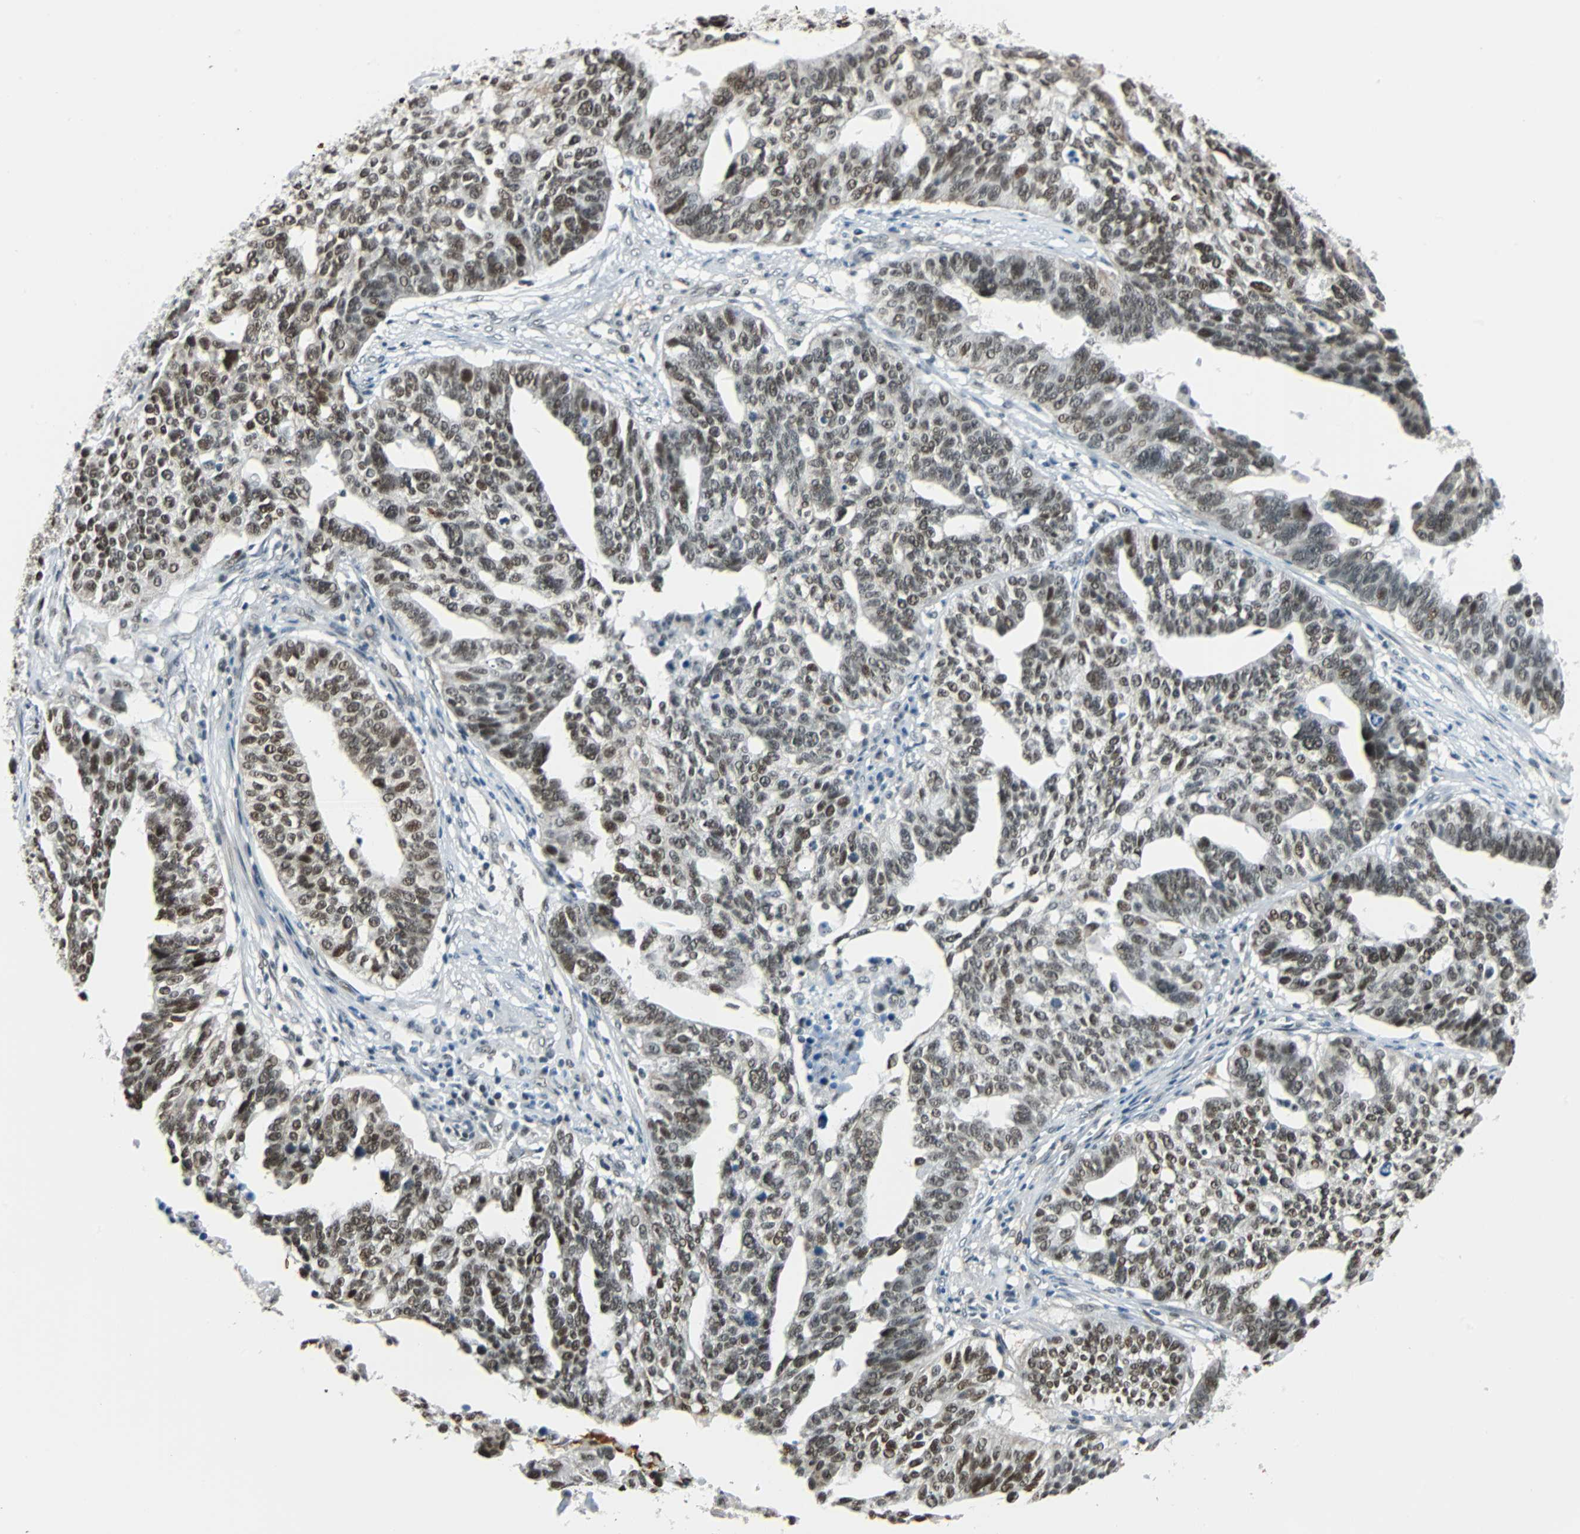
{"staining": {"intensity": "moderate", "quantity": ">75%", "location": "nuclear"}, "tissue": "ovarian cancer", "cell_type": "Tumor cells", "image_type": "cancer", "snomed": [{"axis": "morphology", "description": "Cystadenocarcinoma, serous, NOS"}, {"axis": "topography", "description": "Ovary"}], "caption": "Protein staining of ovarian serous cystadenocarcinoma tissue displays moderate nuclear staining in about >75% of tumor cells.", "gene": "NELFE", "patient": {"sex": "female", "age": 59}}